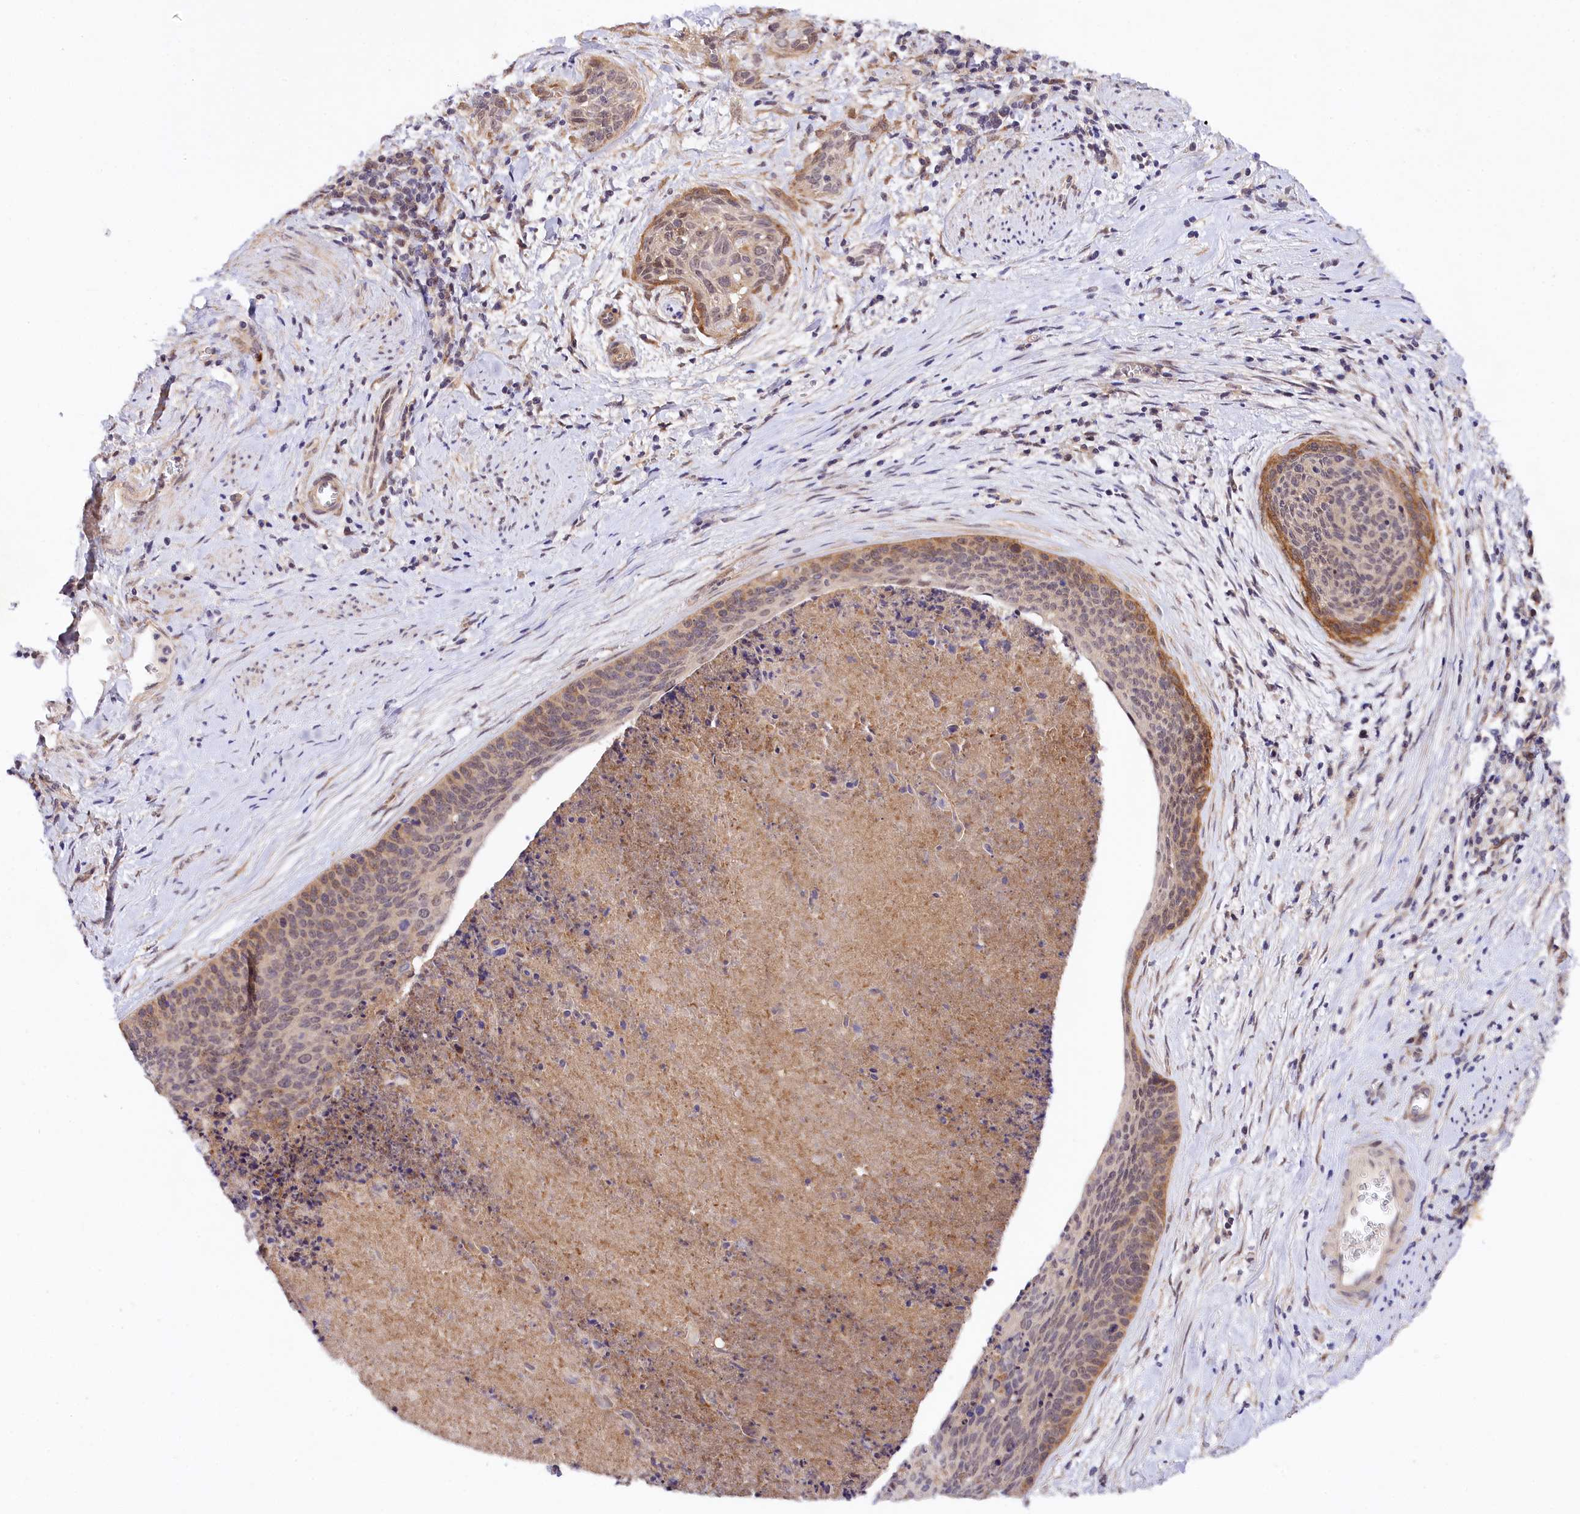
{"staining": {"intensity": "moderate", "quantity": "<25%", "location": "cytoplasmic/membranous"}, "tissue": "cervical cancer", "cell_type": "Tumor cells", "image_type": "cancer", "snomed": [{"axis": "morphology", "description": "Squamous cell carcinoma, NOS"}, {"axis": "topography", "description": "Cervix"}], "caption": "Cervical cancer (squamous cell carcinoma) stained for a protein (brown) displays moderate cytoplasmic/membranous positive positivity in about <25% of tumor cells.", "gene": "PHLDB1", "patient": {"sex": "female", "age": 55}}